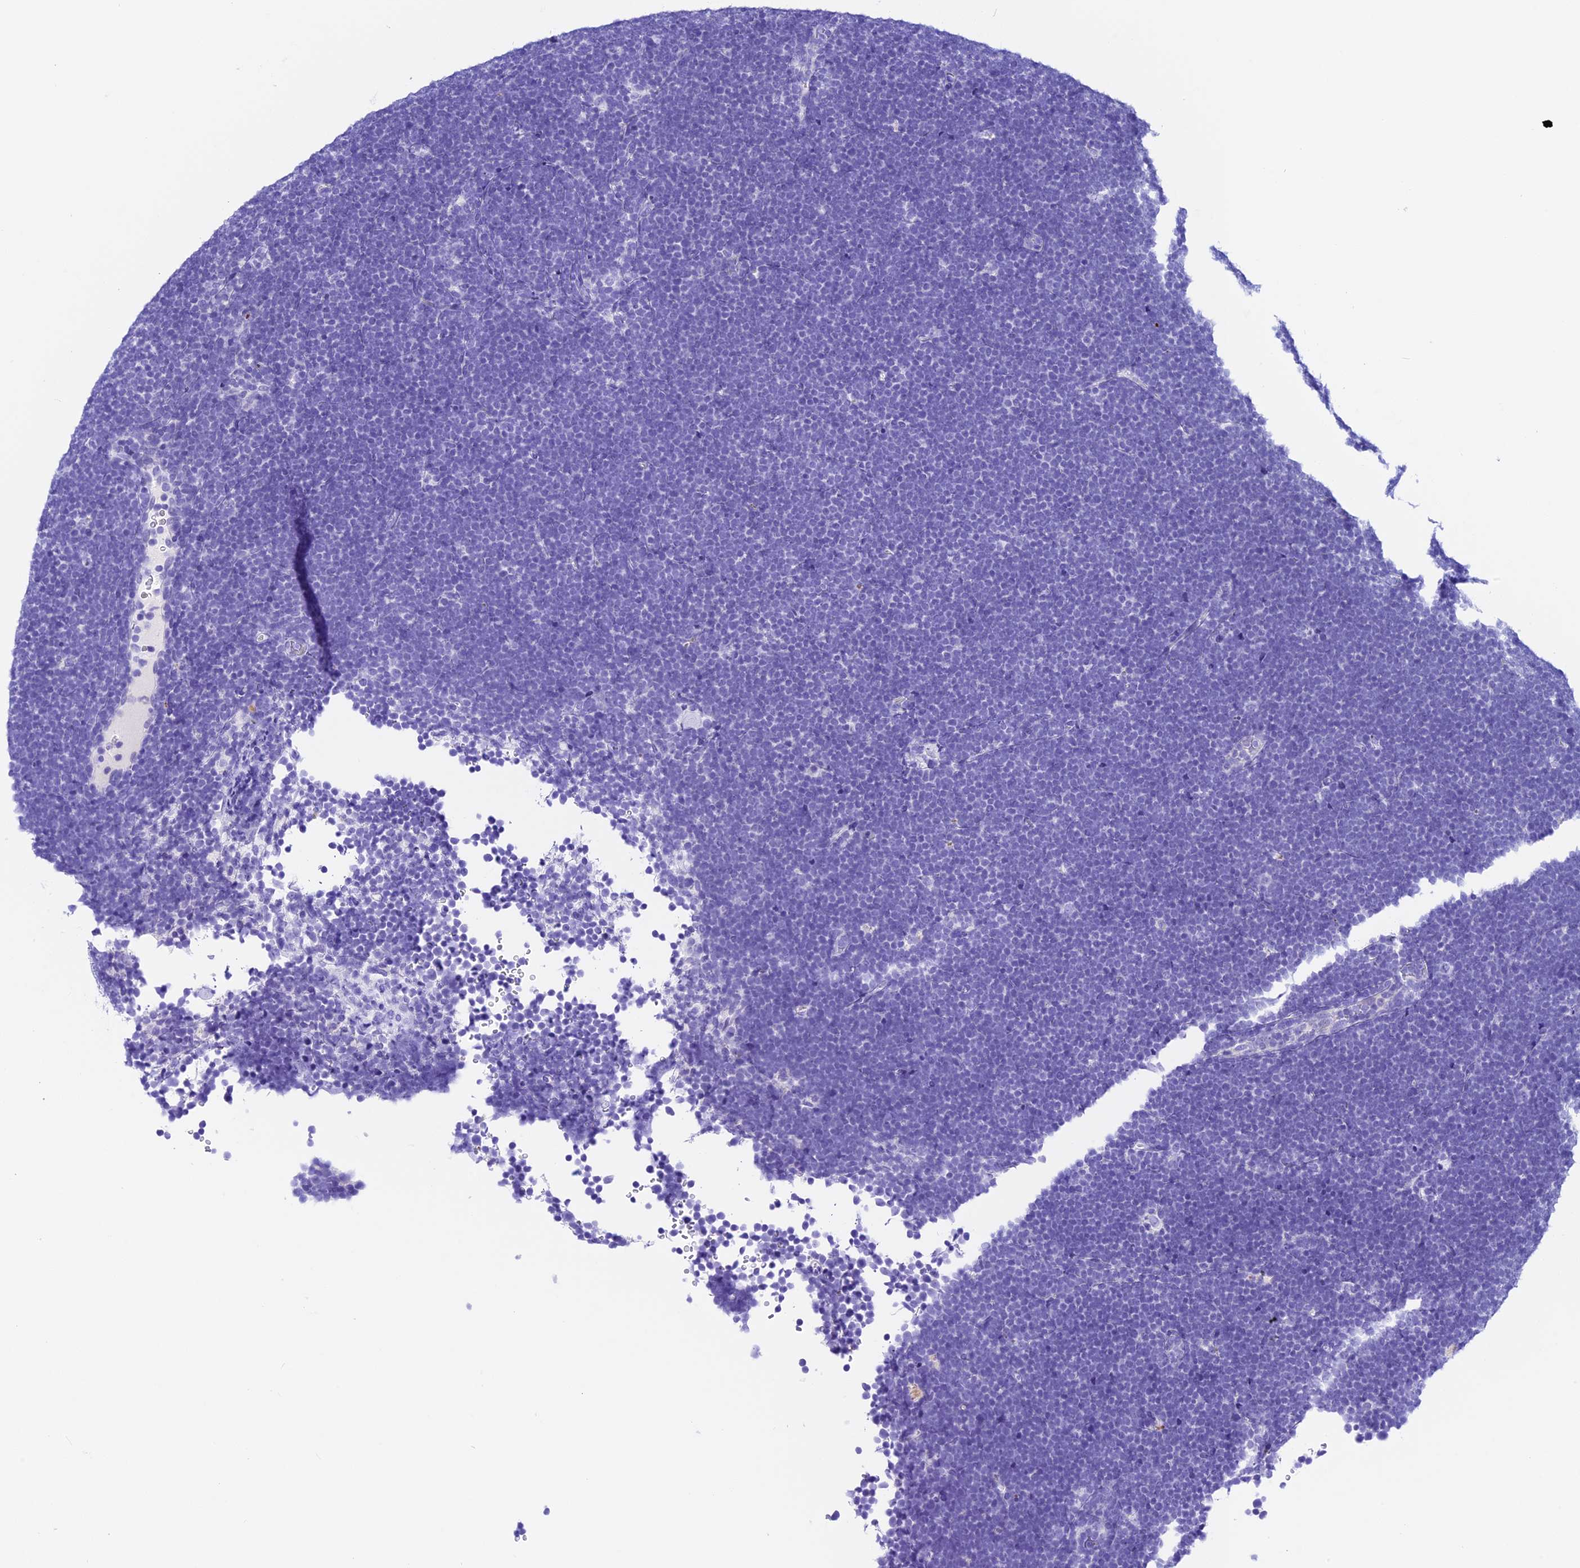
{"staining": {"intensity": "negative", "quantity": "none", "location": "none"}, "tissue": "lymphoma", "cell_type": "Tumor cells", "image_type": "cancer", "snomed": [{"axis": "morphology", "description": "Malignant lymphoma, non-Hodgkin's type, High grade"}, {"axis": "topography", "description": "Lymph node"}], "caption": "Tumor cells show no significant staining in high-grade malignant lymphoma, non-Hodgkin's type.", "gene": "PSG11", "patient": {"sex": "male", "age": 13}}